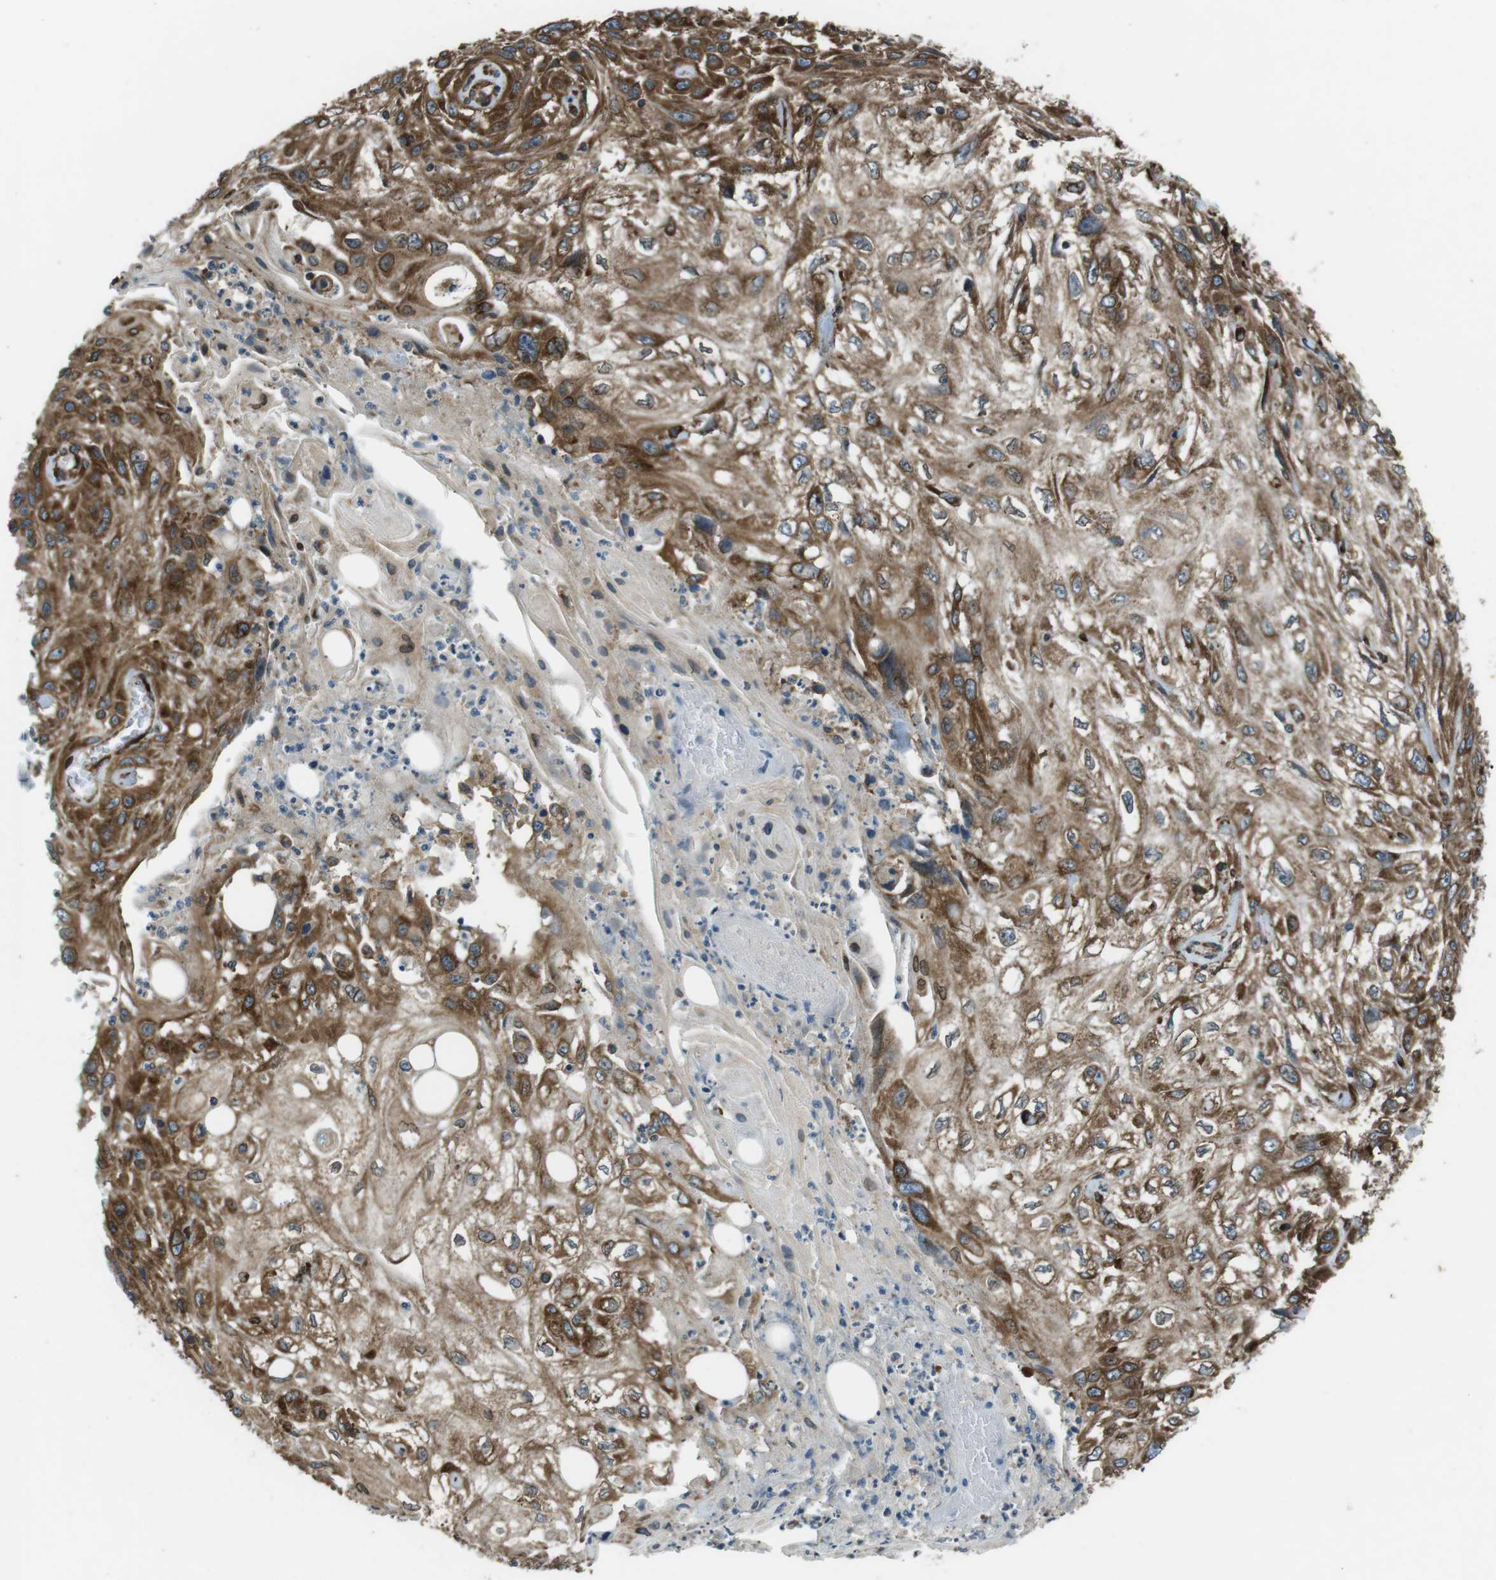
{"staining": {"intensity": "strong", "quantity": ">75%", "location": "cytoplasmic/membranous"}, "tissue": "skin cancer", "cell_type": "Tumor cells", "image_type": "cancer", "snomed": [{"axis": "morphology", "description": "Squamous cell carcinoma, NOS"}, {"axis": "topography", "description": "Skin"}], "caption": "A histopathology image showing strong cytoplasmic/membranous staining in about >75% of tumor cells in squamous cell carcinoma (skin), as visualized by brown immunohistochemical staining.", "gene": "KTN1", "patient": {"sex": "male", "age": 75}}